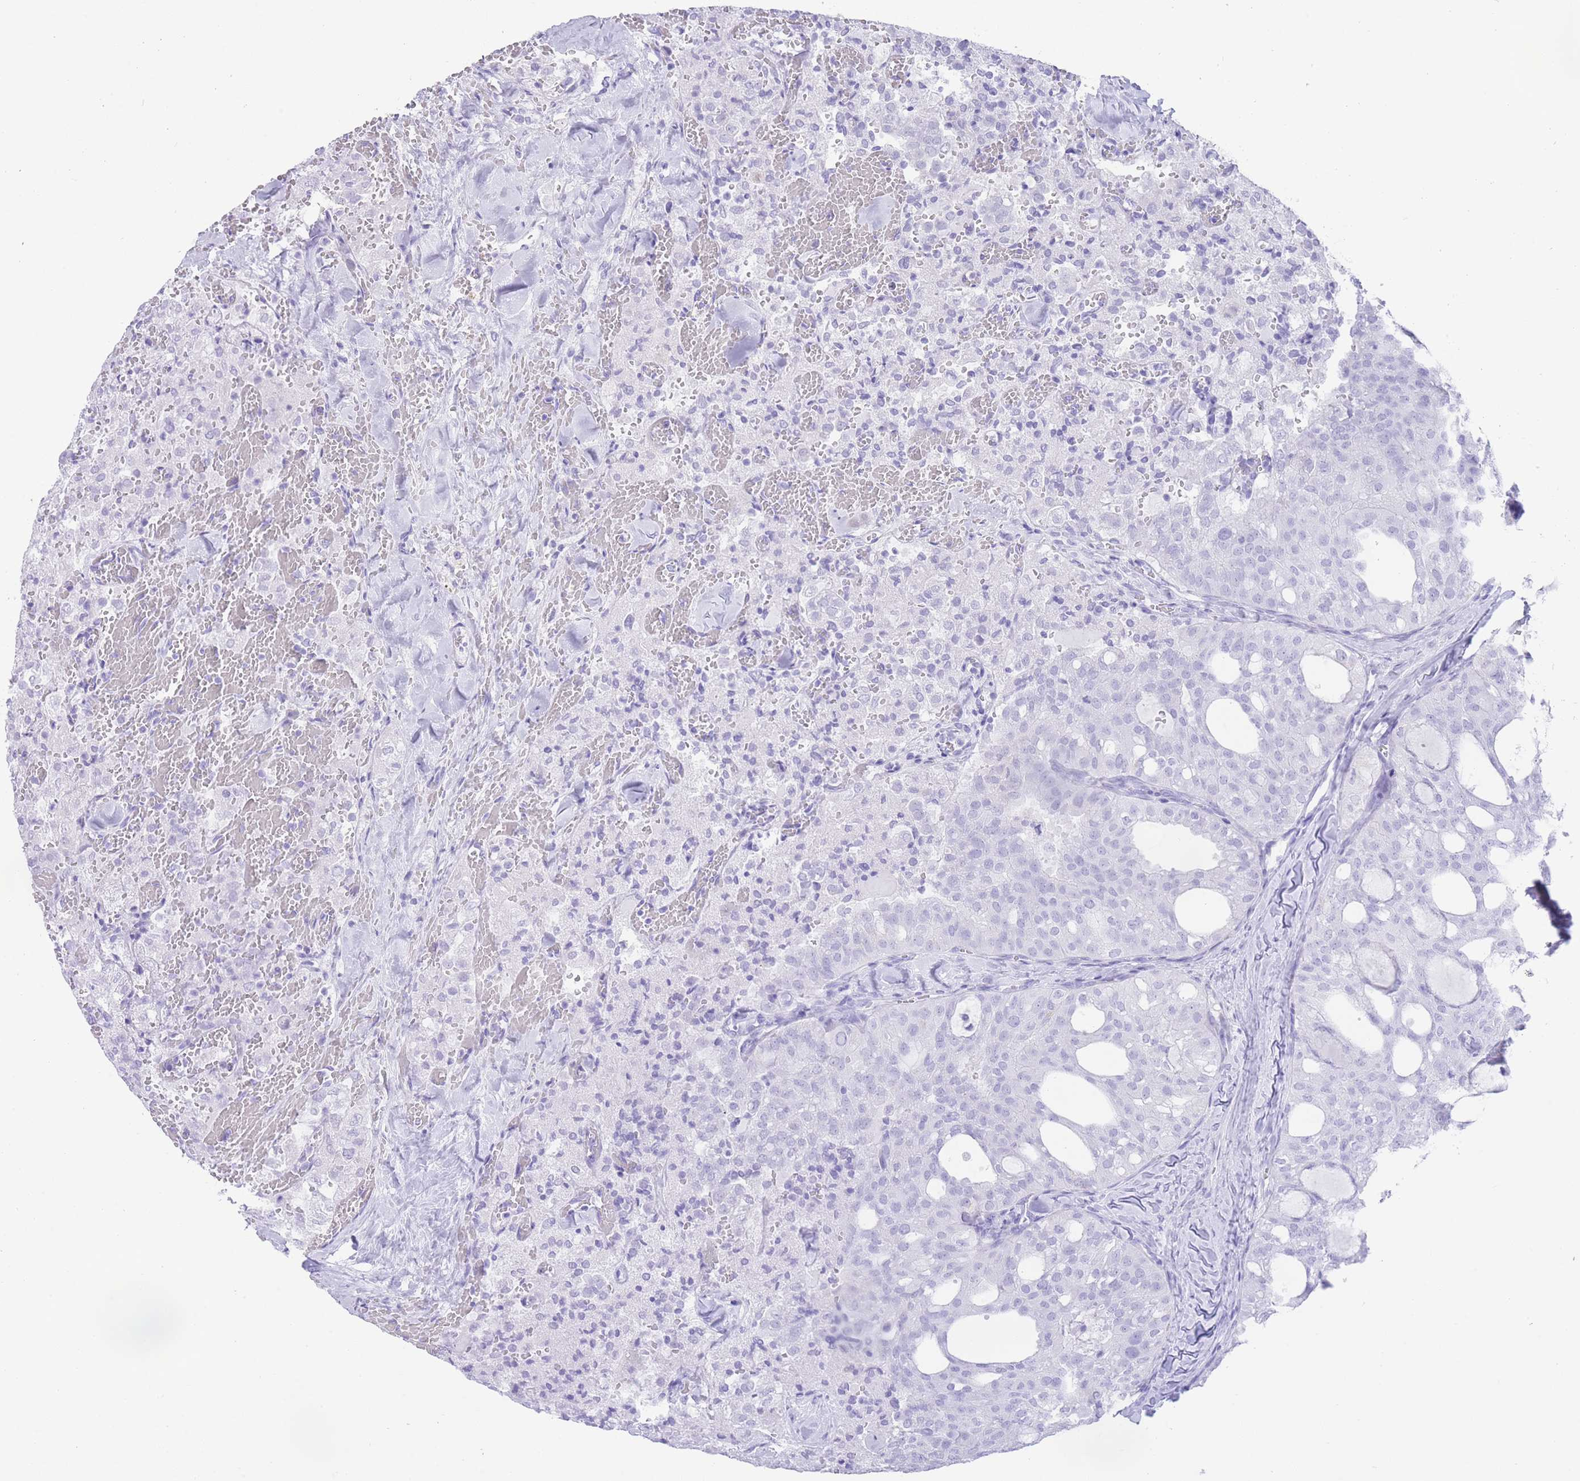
{"staining": {"intensity": "negative", "quantity": "none", "location": "none"}, "tissue": "thyroid cancer", "cell_type": "Tumor cells", "image_type": "cancer", "snomed": [{"axis": "morphology", "description": "Follicular adenoma carcinoma, NOS"}, {"axis": "topography", "description": "Thyroid gland"}], "caption": "This is an immunohistochemistry (IHC) image of human thyroid cancer. There is no positivity in tumor cells.", "gene": "ELOA2", "patient": {"sex": "male", "age": 75}}